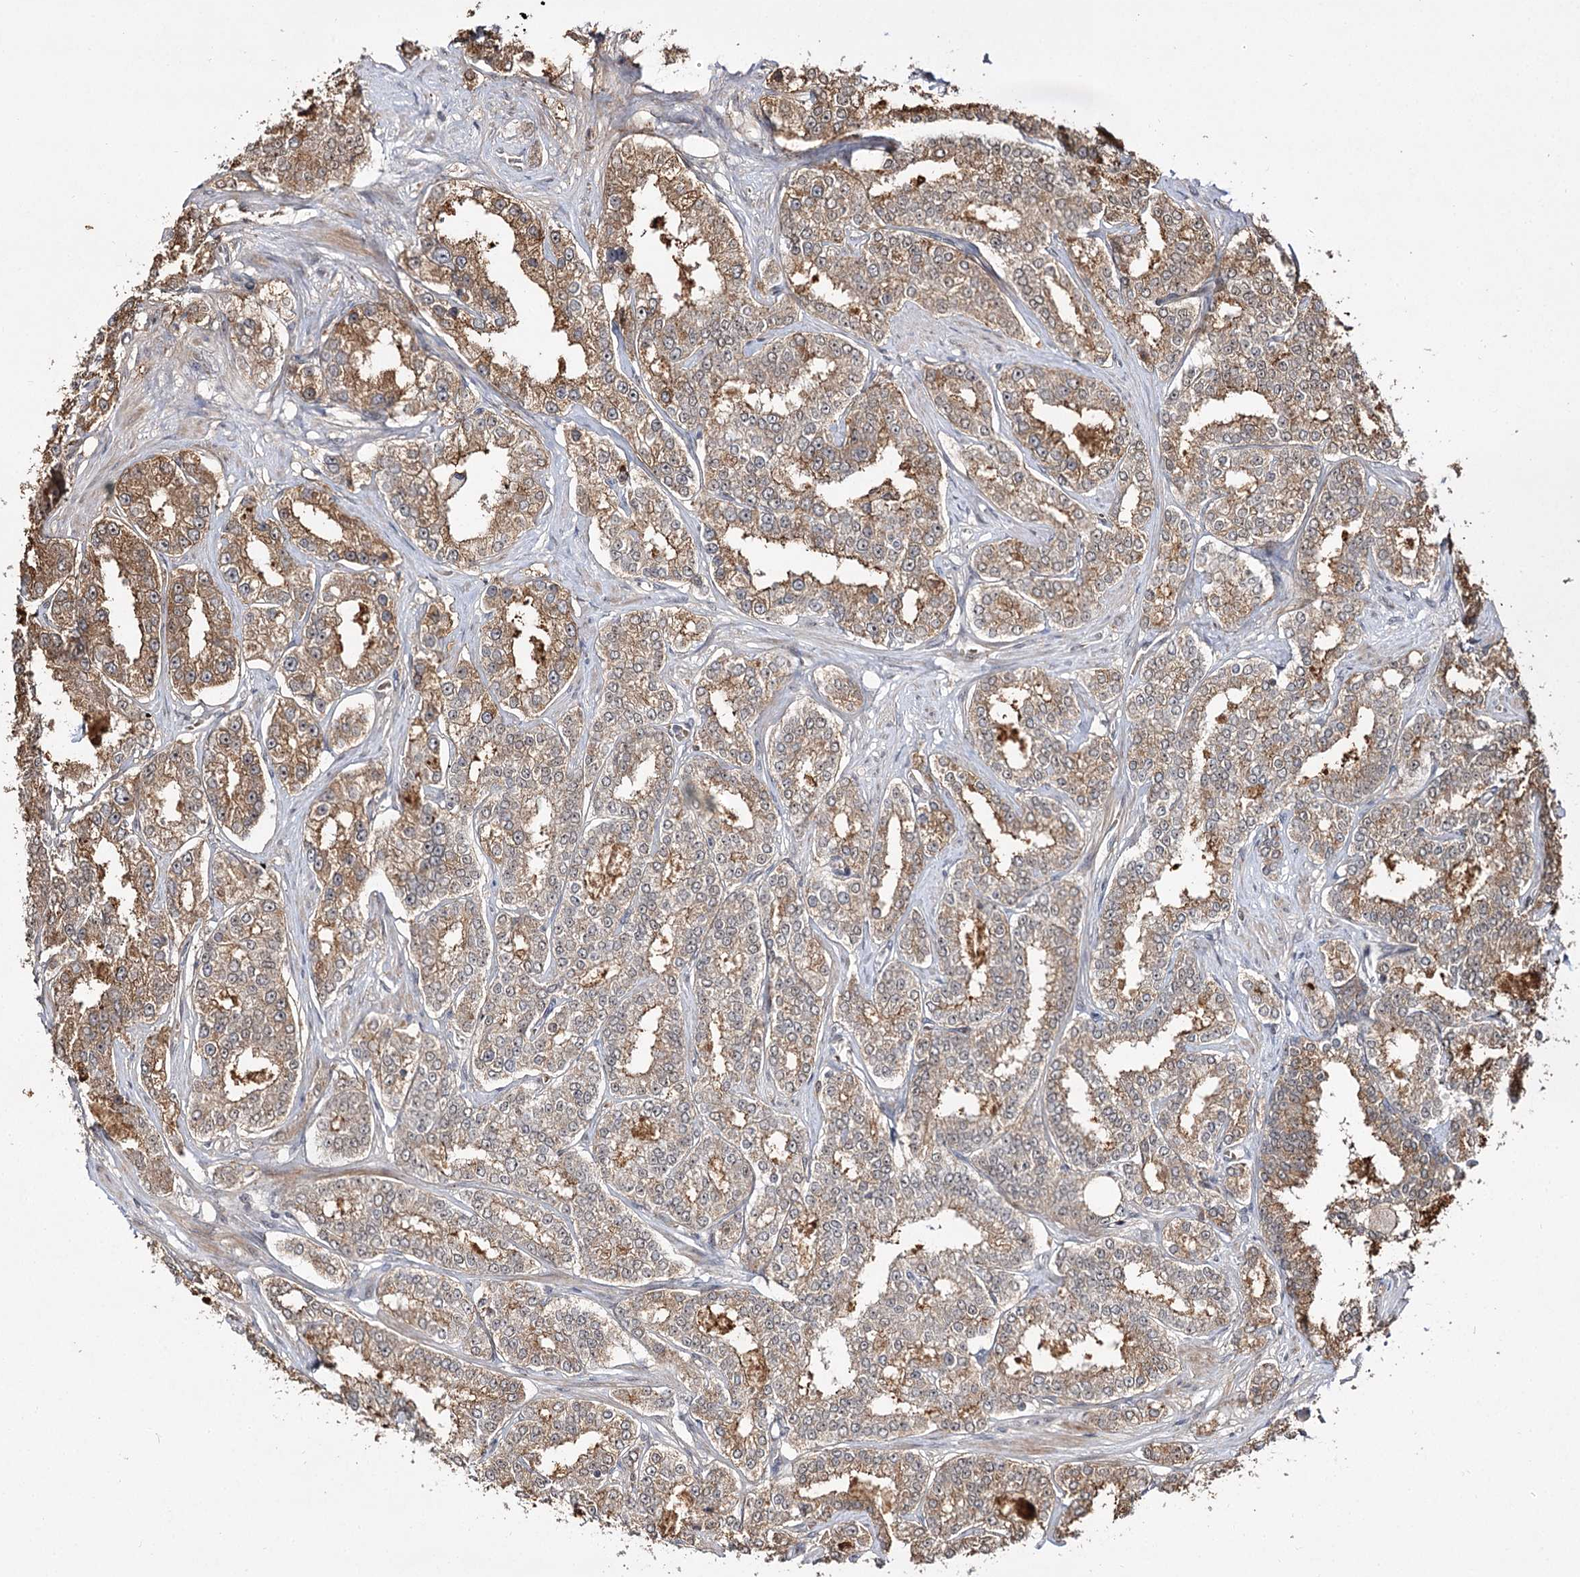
{"staining": {"intensity": "moderate", "quantity": ">75%", "location": "cytoplasmic/membranous"}, "tissue": "prostate cancer", "cell_type": "Tumor cells", "image_type": "cancer", "snomed": [{"axis": "morphology", "description": "Normal tissue, NOS"}, {"axis": "morphology", "description": "Adenocarcinoma, High grade"}, {"axis": "topography", "description": "Prostate"}], "caption": "Immunohistochemical staining of human prostate cancer (high-grade adenocarcinoma) demonstrates moderate cytoplasmic/membranous protein positivity in about >75% of tumor cells.", "gene": "RRP9", "patient": {"sex": "male", "age": 83}}